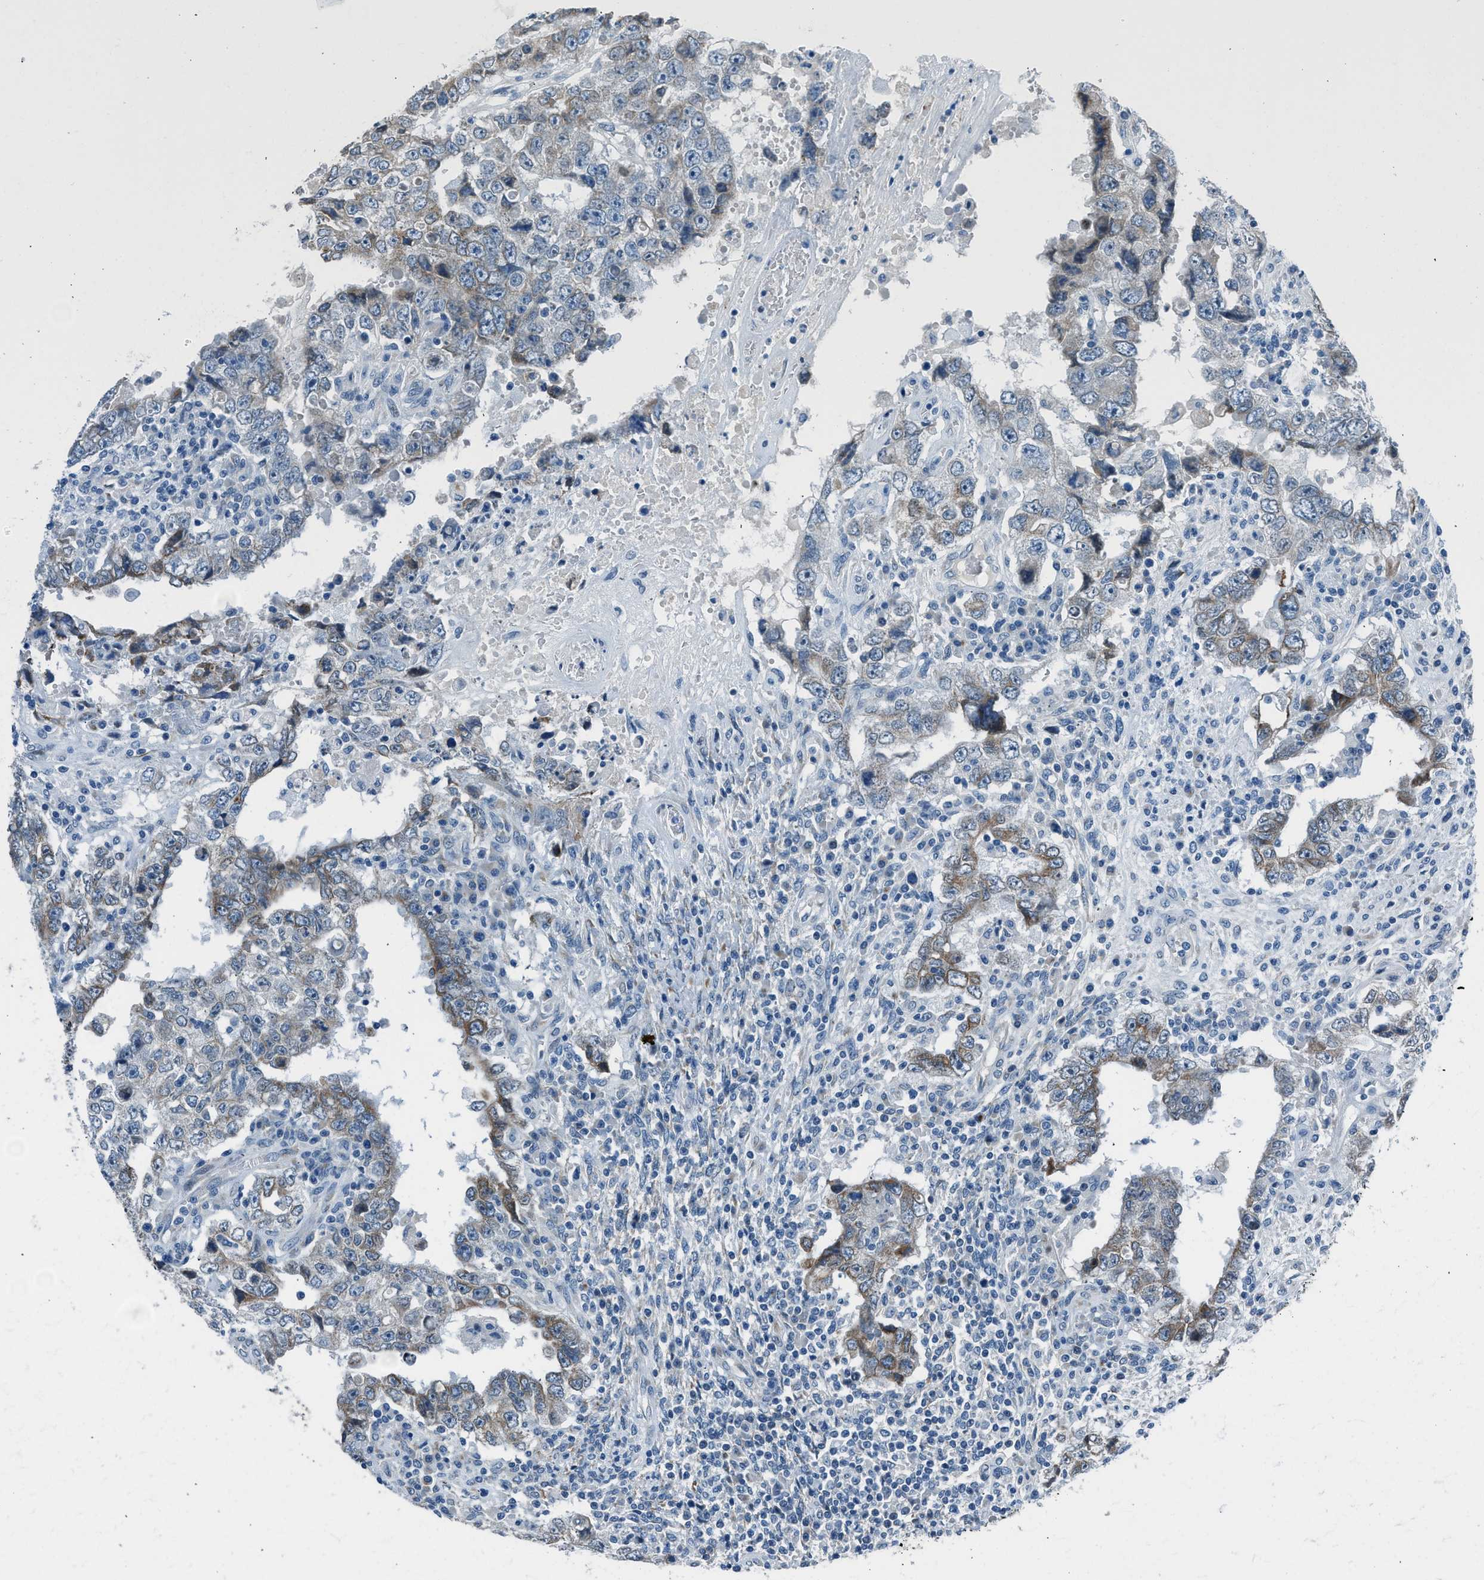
{"staining": {"intensity": "weak", "quantity": "25%-75%", "location": "cytoplasmic/membranous"}, "tissue": "testis cancer", "cell_type": "Tumor cells", "image_type": "cancer", "snomed": [{"axis": "morphology", "description": "Carcinoma, Embryonal, NOS"}, {"axis": "topography", "description": "Testis"}], "caption": "DAB immunohistochemical staining of human testis embryonal carcinoma displays weak cytoplasmic/membranous protein staining in approximately 25%-75% of tumor cells. The protein of interest is shown in brown color, while the nuclei are stained blue.", "gene": "RNF41", "patient": {"sex": "male", "age": 26}}